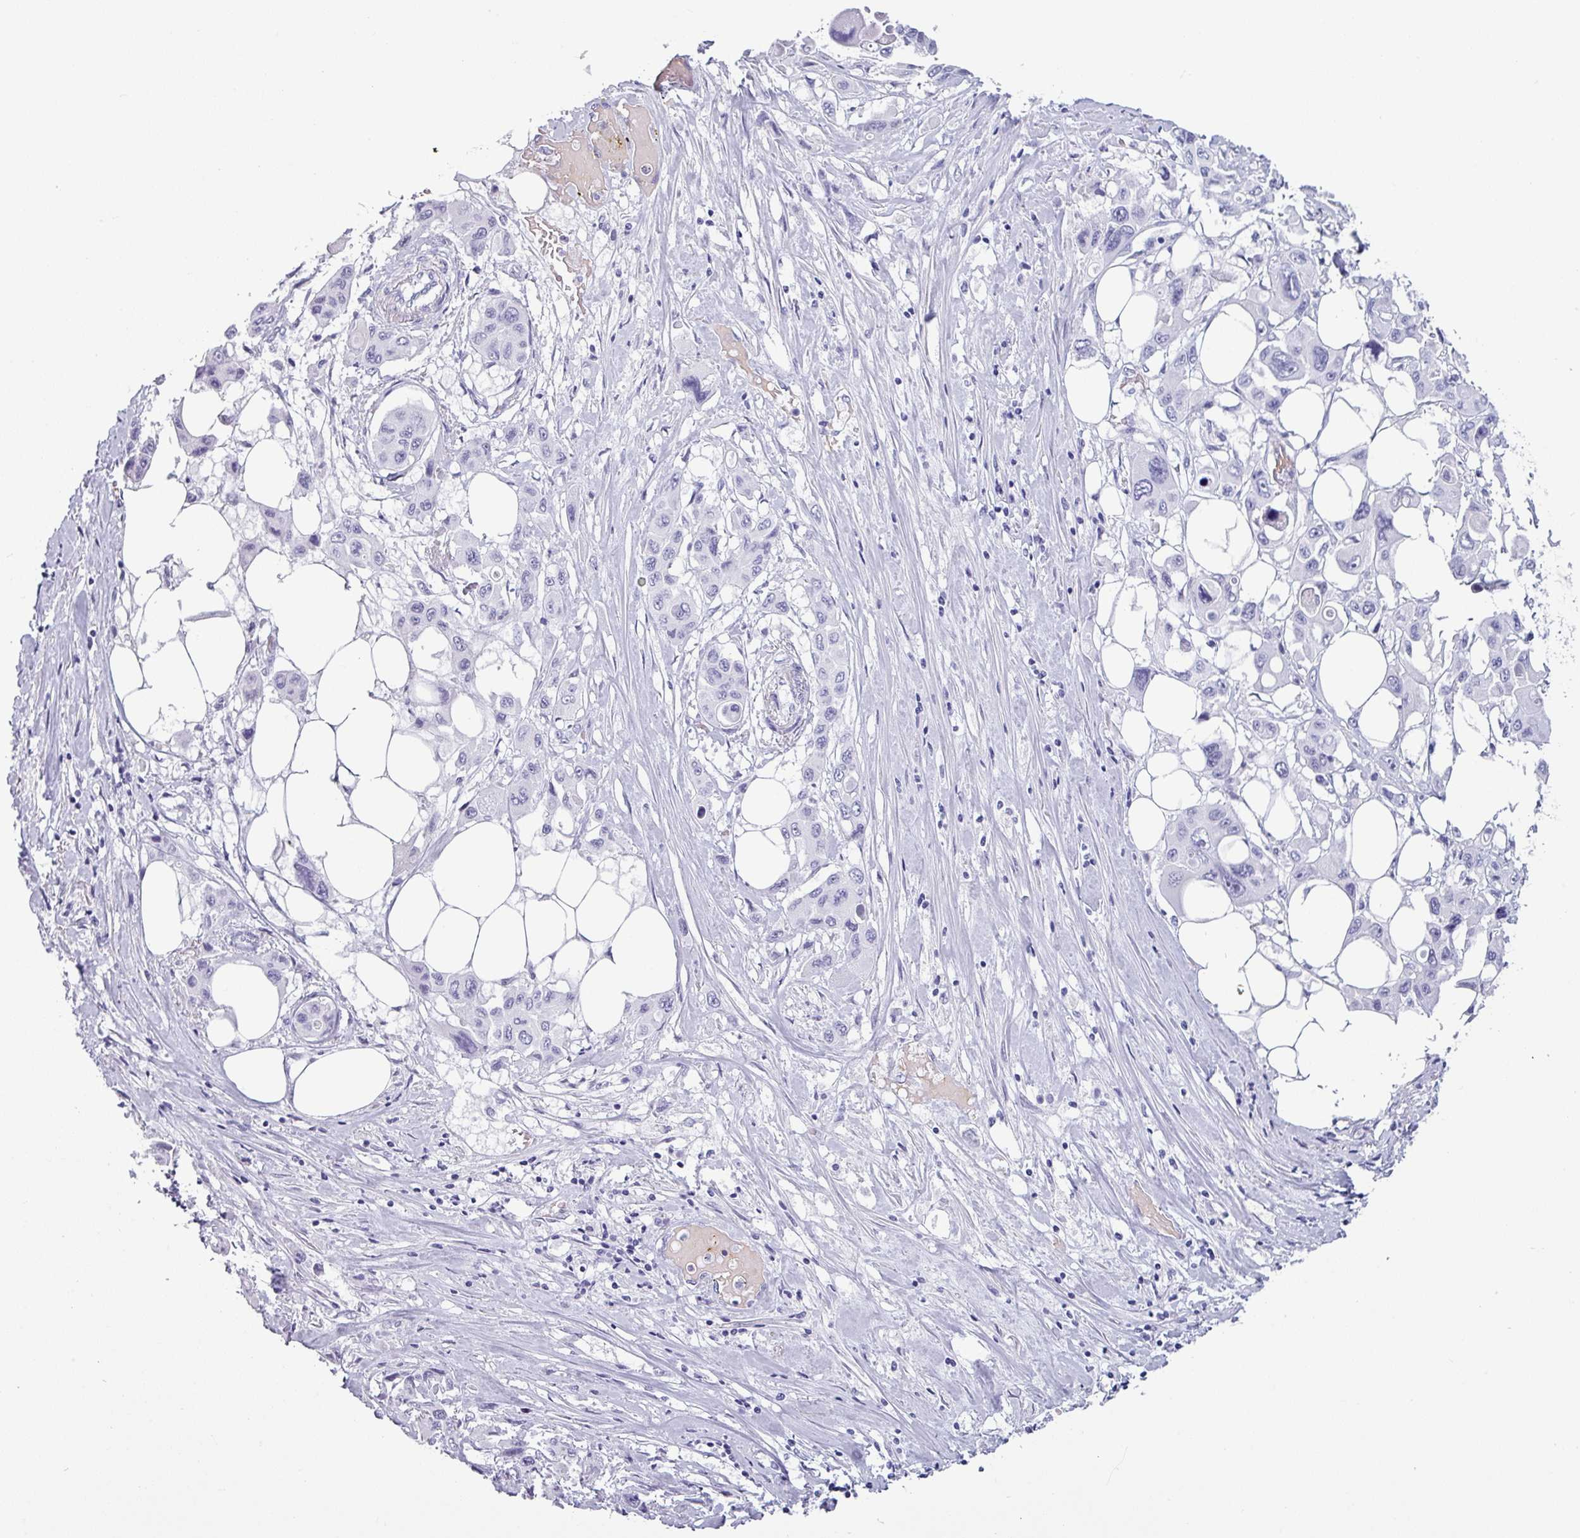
{"staining": {"intensity": "negative", "quantity": "none", "location": "none"}, "tissue": "pancreatic cancer", "cell_type": "Tumor cells", "image_type": "cancer", "snomed": [{"axis": "morphology", "description": "Adenocarcinoma, NOS"}, {"axis": "topography", "description": "Pancreas"}], "caption": "Immunohistochemical staining of human pancreatic cancer shows no significant positivity in tumor cells.", "gene": "CRYBB2", "patient": {"sex": "male", "age": 92}}